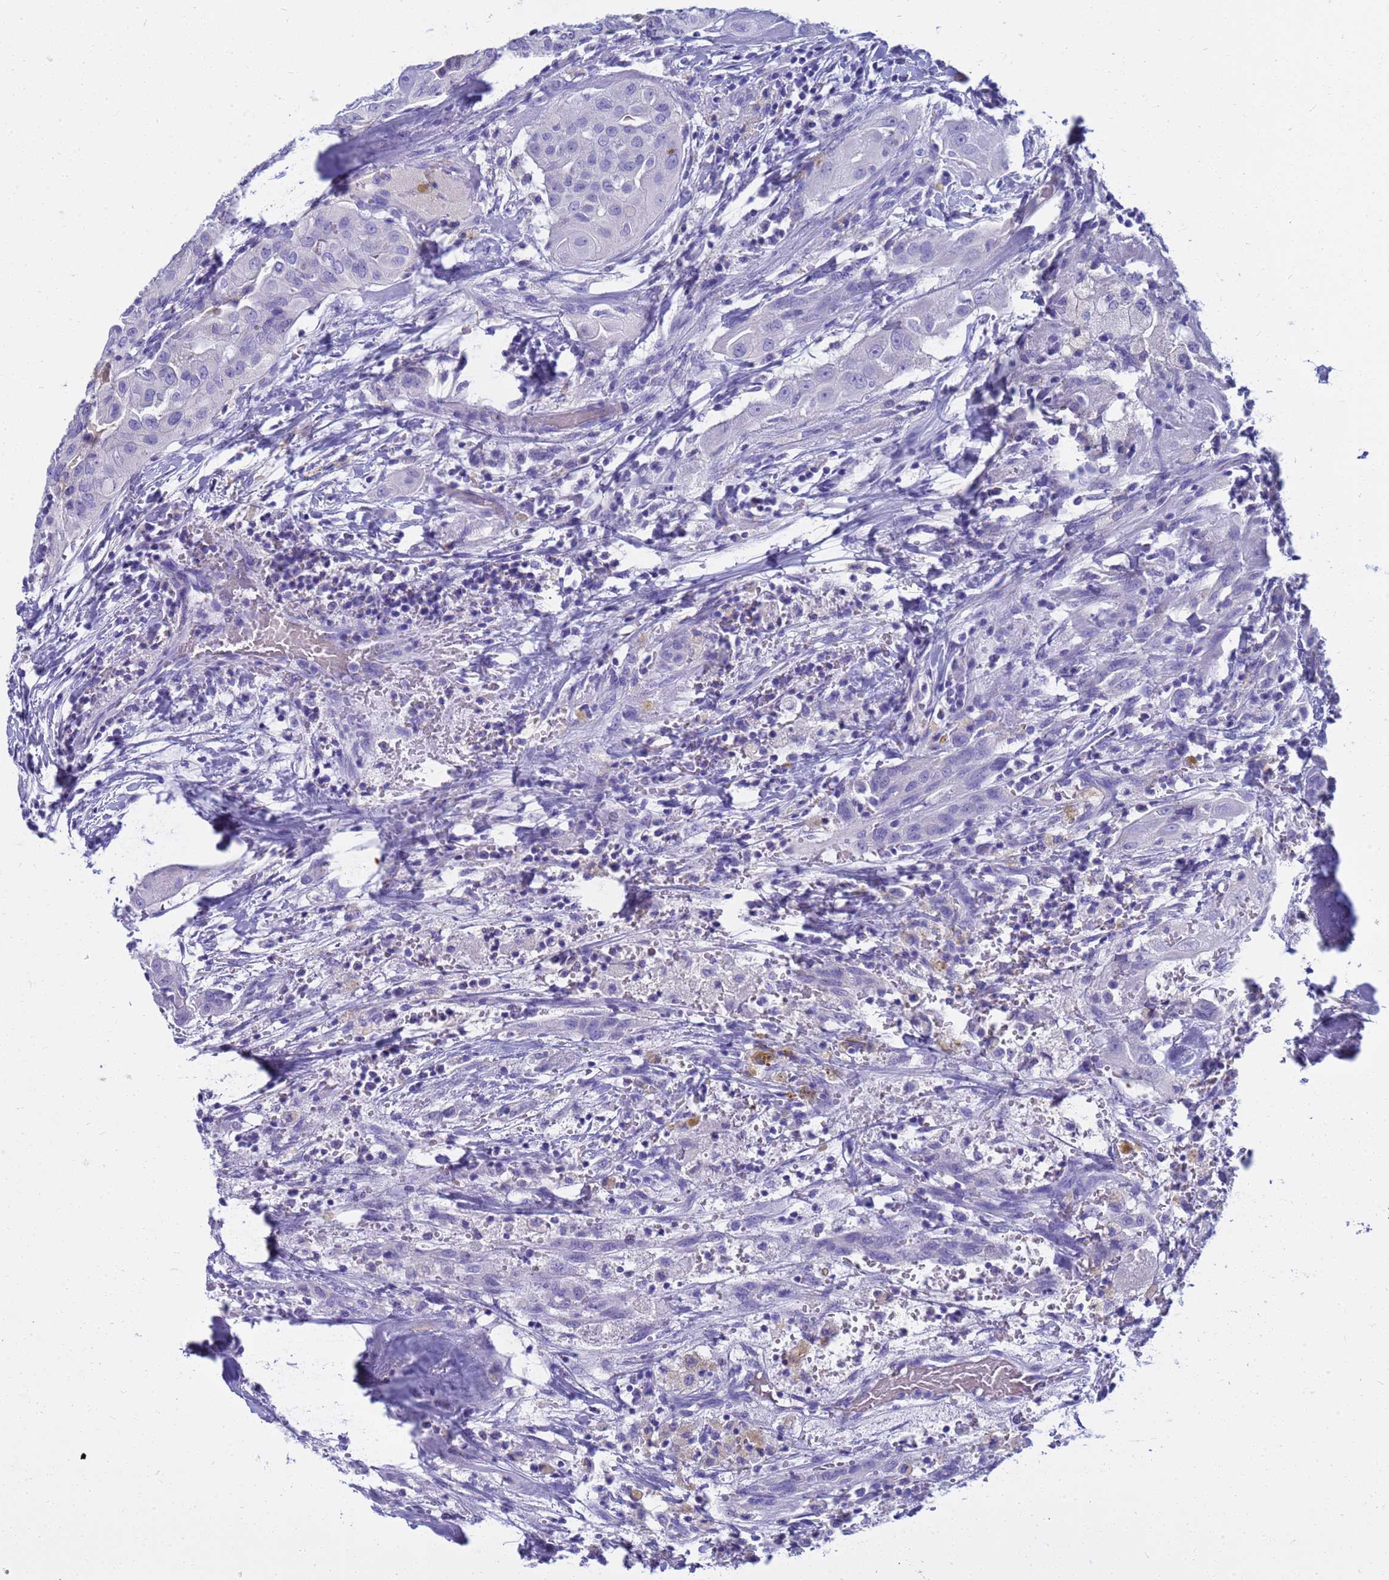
{"staining": {"intensity": "negative", "quantity": "none", "location": "none"}, "tissue": "thyroid cancer", "cell_type": "Tumor cells", "image_type": "cancer", "snomed": [{"axis": "morphology", "description": "Papillary adenocarcinoma, NOS"}, {"axis": "topography", "description": "Thyroid gland"}], "caption": "High magnification brightfield microscopy of thyroid cancer stained with DAB (3,3'-diaminobenzidine) (brown) and counterstained with hematoxylin (blue): tumor cells show no significant staining.", "gene": "SYCN", "patient": {"sex": "female", "age": 59}}